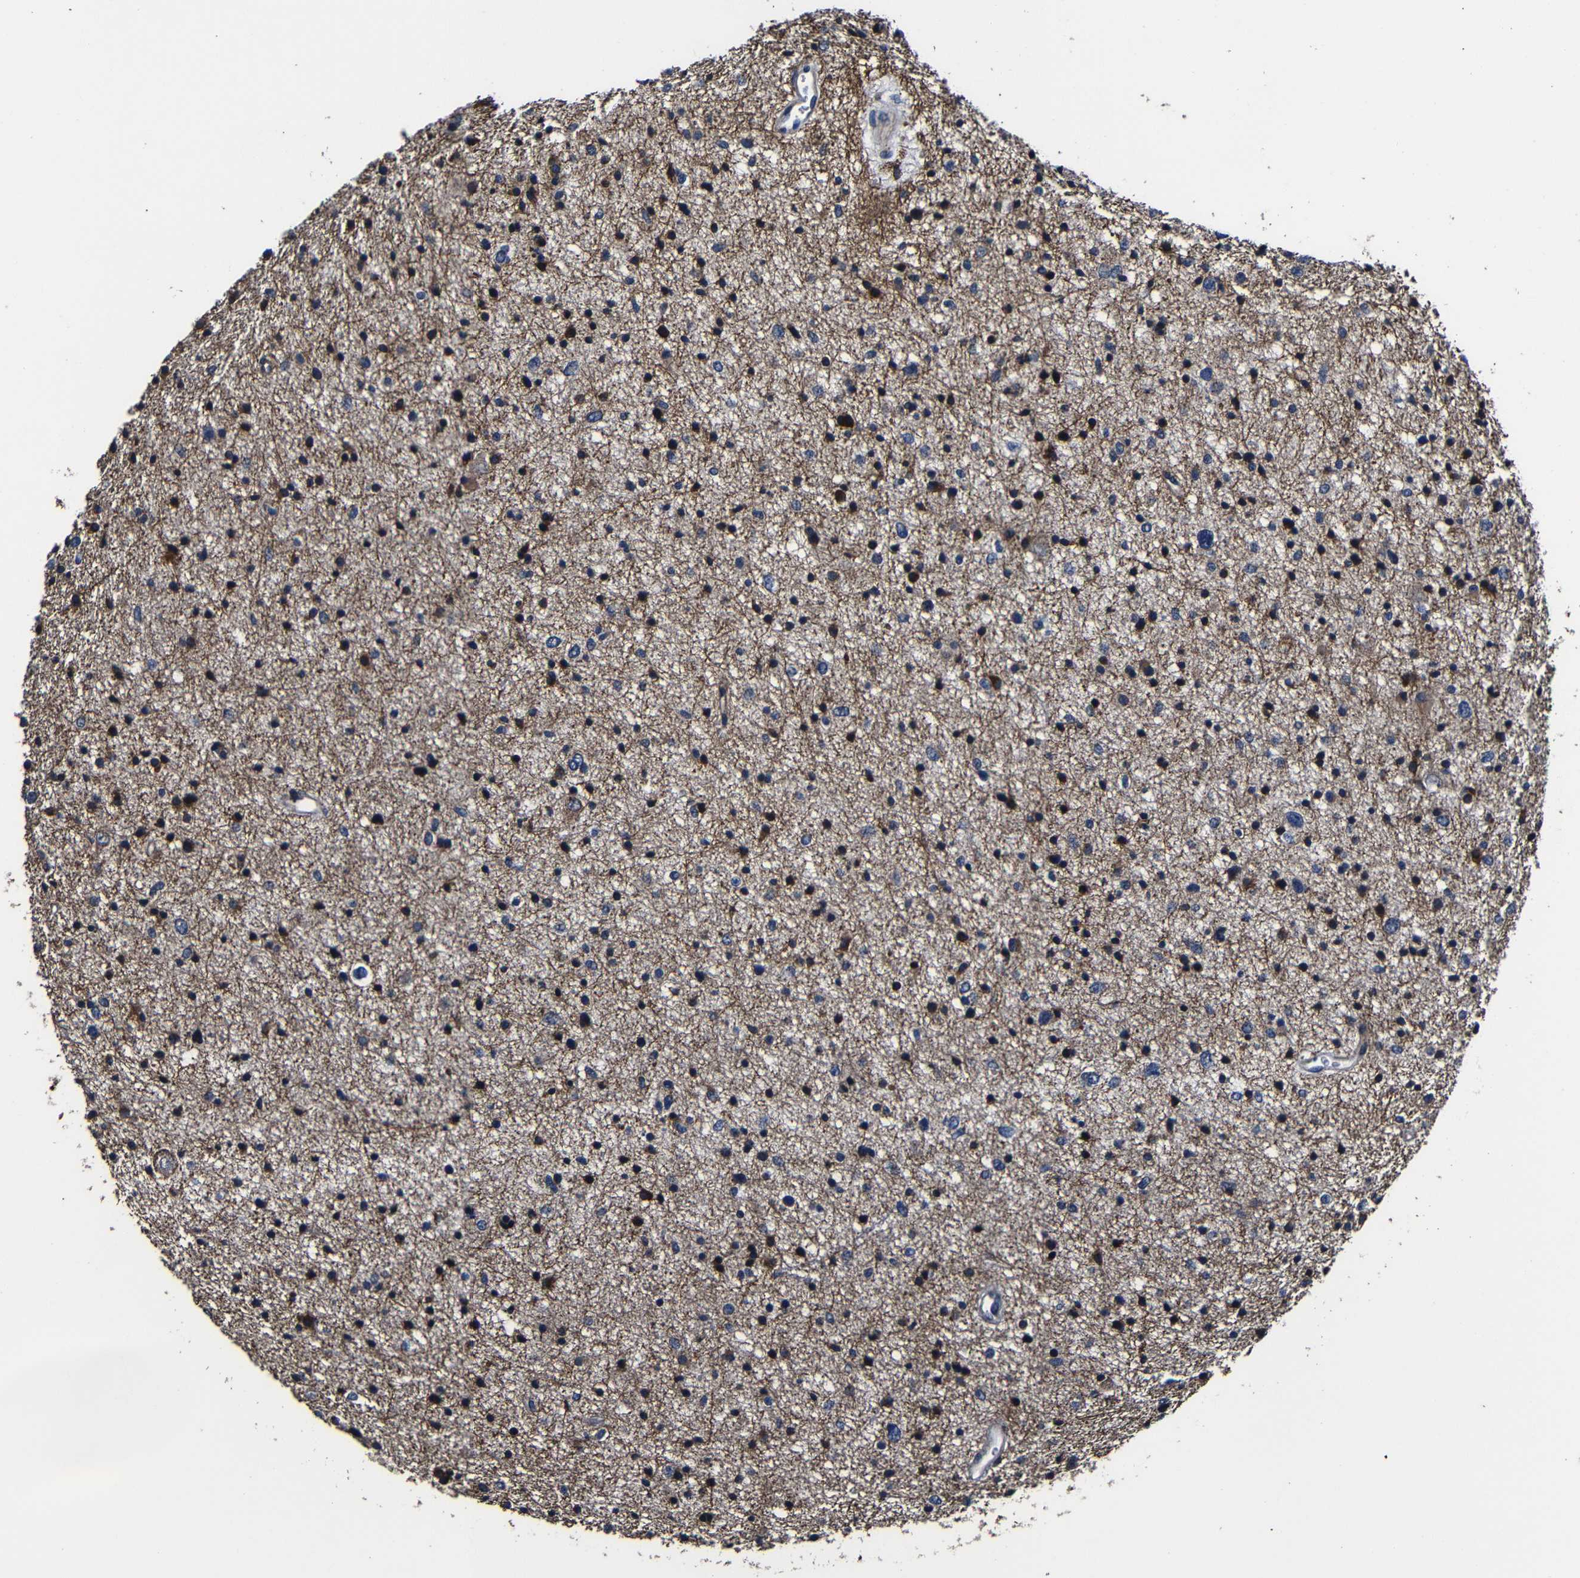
{"staining": {"intensity": "negative", "quantity": "none", "location": "none"}, "tissue": "glioma", "cell_type": "Tumor cells", "image_type": "cancer", "snomed": [{"axis": "morphology", "description": "Glioma, malignant, Low grade"}, {"axis": "topography", "description": "Brain"}], "caption": "A high-resolution photomicrograph shows IHC staining of malignant glioma (low-grade), which displays no significant expression in tumor cells.", "gene": "SCN9A", "patient": {"sex": "female", "age": 37}}